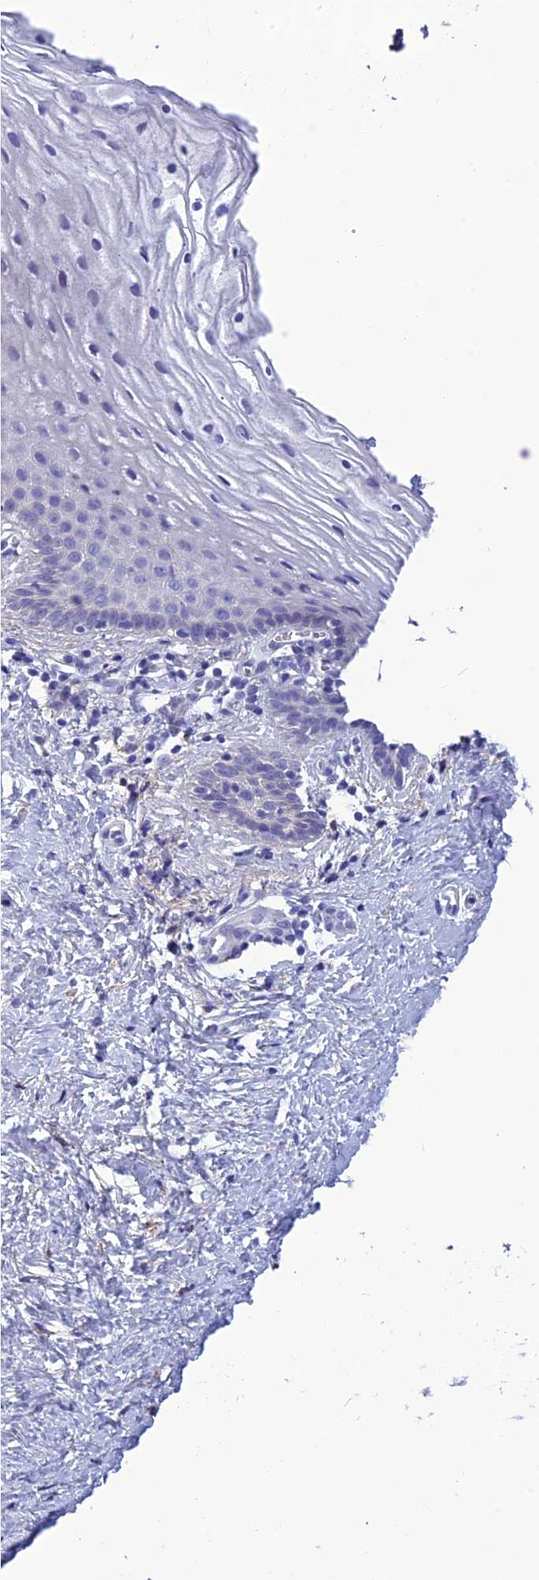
{"staining": {"intensity": "negative", "quantity": "none", "location": "none"}, "tissue": "vagina", "cell_type": "Squamous epithelial cells", "image_type": "normal", "snomed": [{"axis": "morphology", "description": "Normal tissue, NOS"}, {"axis": "topography", "description": "Vagina"}], "caption": "Immunohistochemistry (IHC) image of unremarkable vagina: human vagina stained with DAB (3,3'-diaminobenzidine) demonstrates no significant protein staining in squamous epithelial cells. (DAB (3,3'-diaminobenzidine) immunohistochemistry with hematoxylin counter stain).", "gene": "BBS2", "patient": {"sex": "female", "age": 32}}